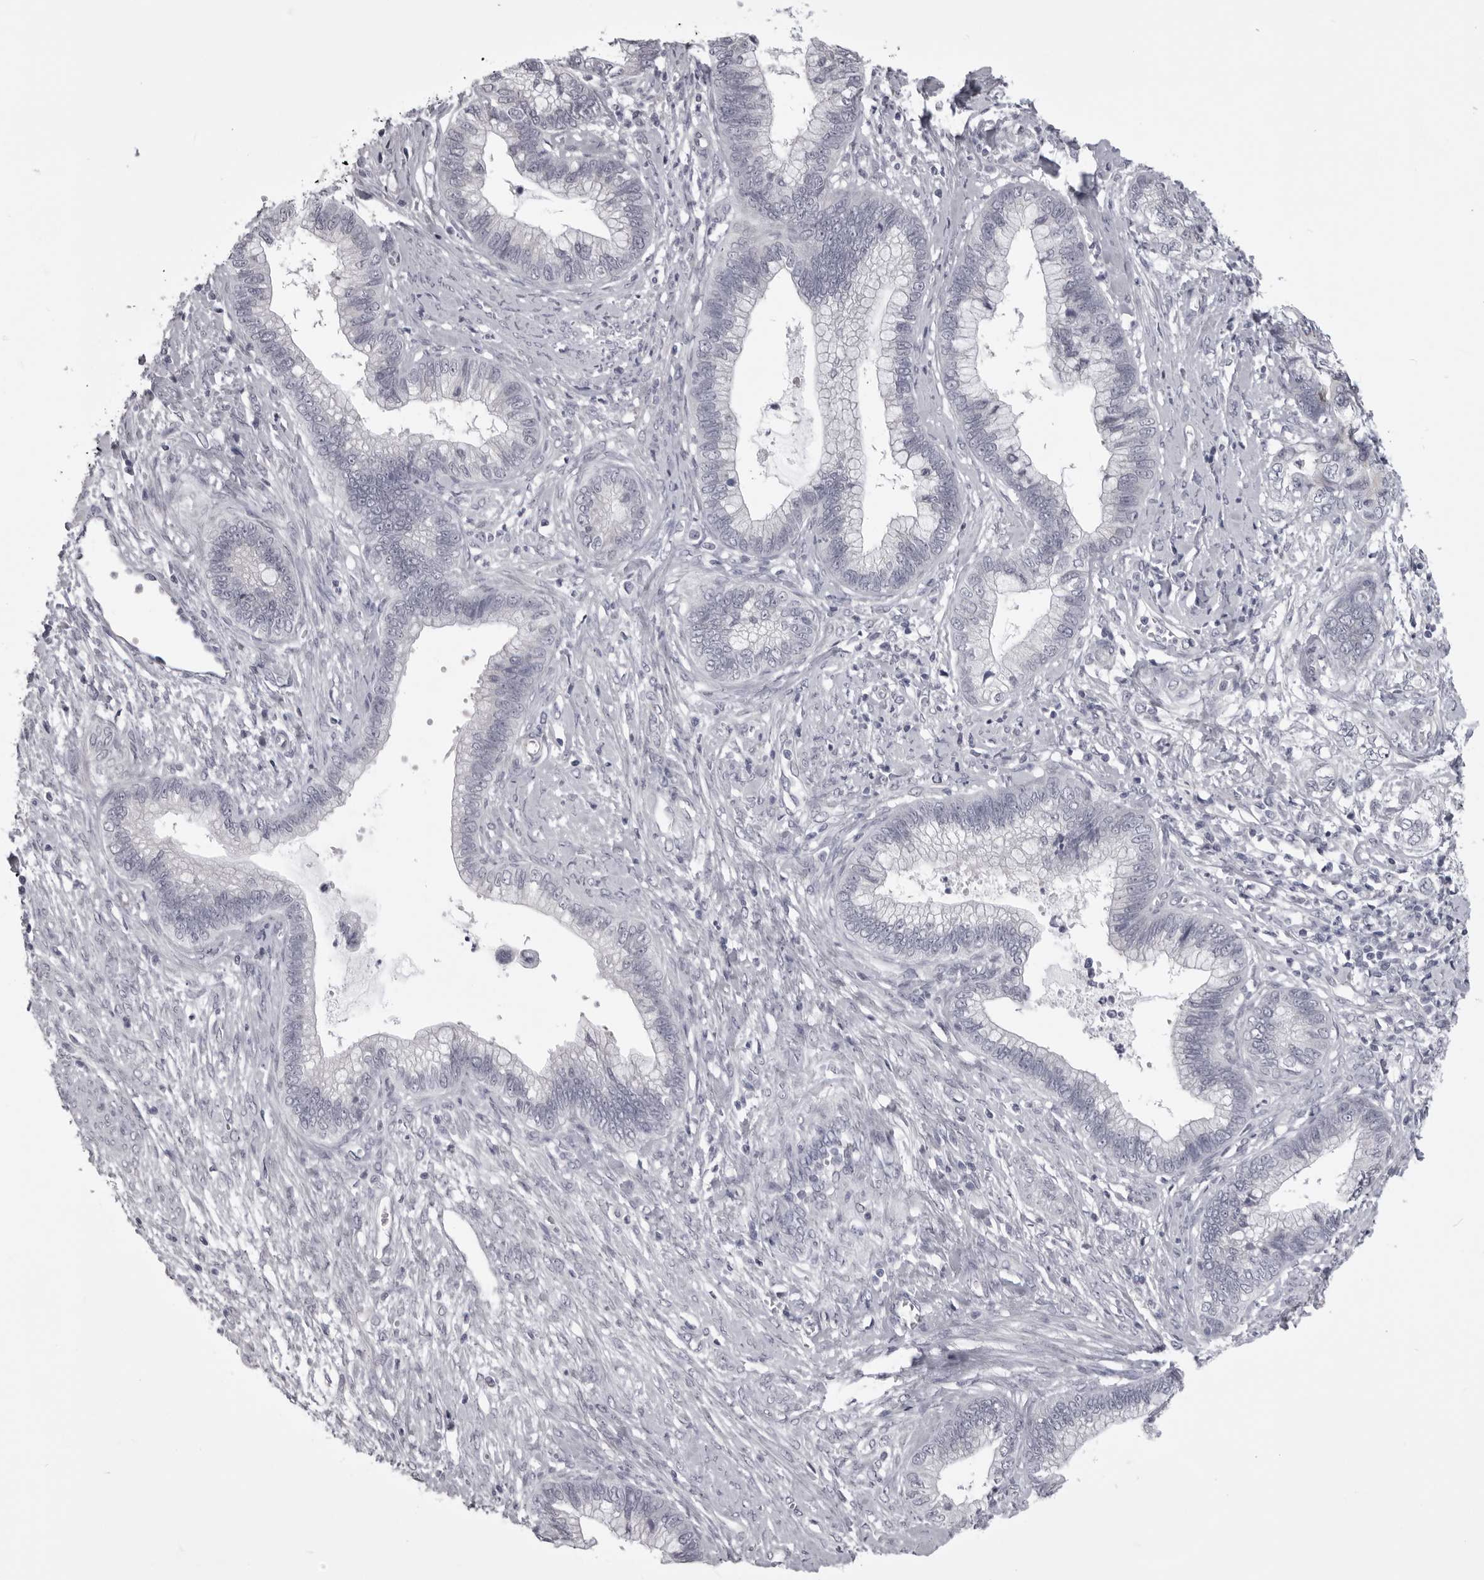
{"staining": {"intensity": "negative", "quantity": "none", "location": "none"}, "tissue": "cervical cancer", "cell_type": "Tumor cells", "image_type": "cancer", "snomed": [{"axis": "morphology", "description": "Adenocarcinoma, NOS"}, {"axis": "topography", "description": "Cervix"}], "caption": "Immunohistochemistry micrograph of cervical adenocarcinoma stained for a protein (brown), which demonstrates no staining in tumor cells.", "gene": "EPHA10", "patient": {"sex": "female", "age": 44}}